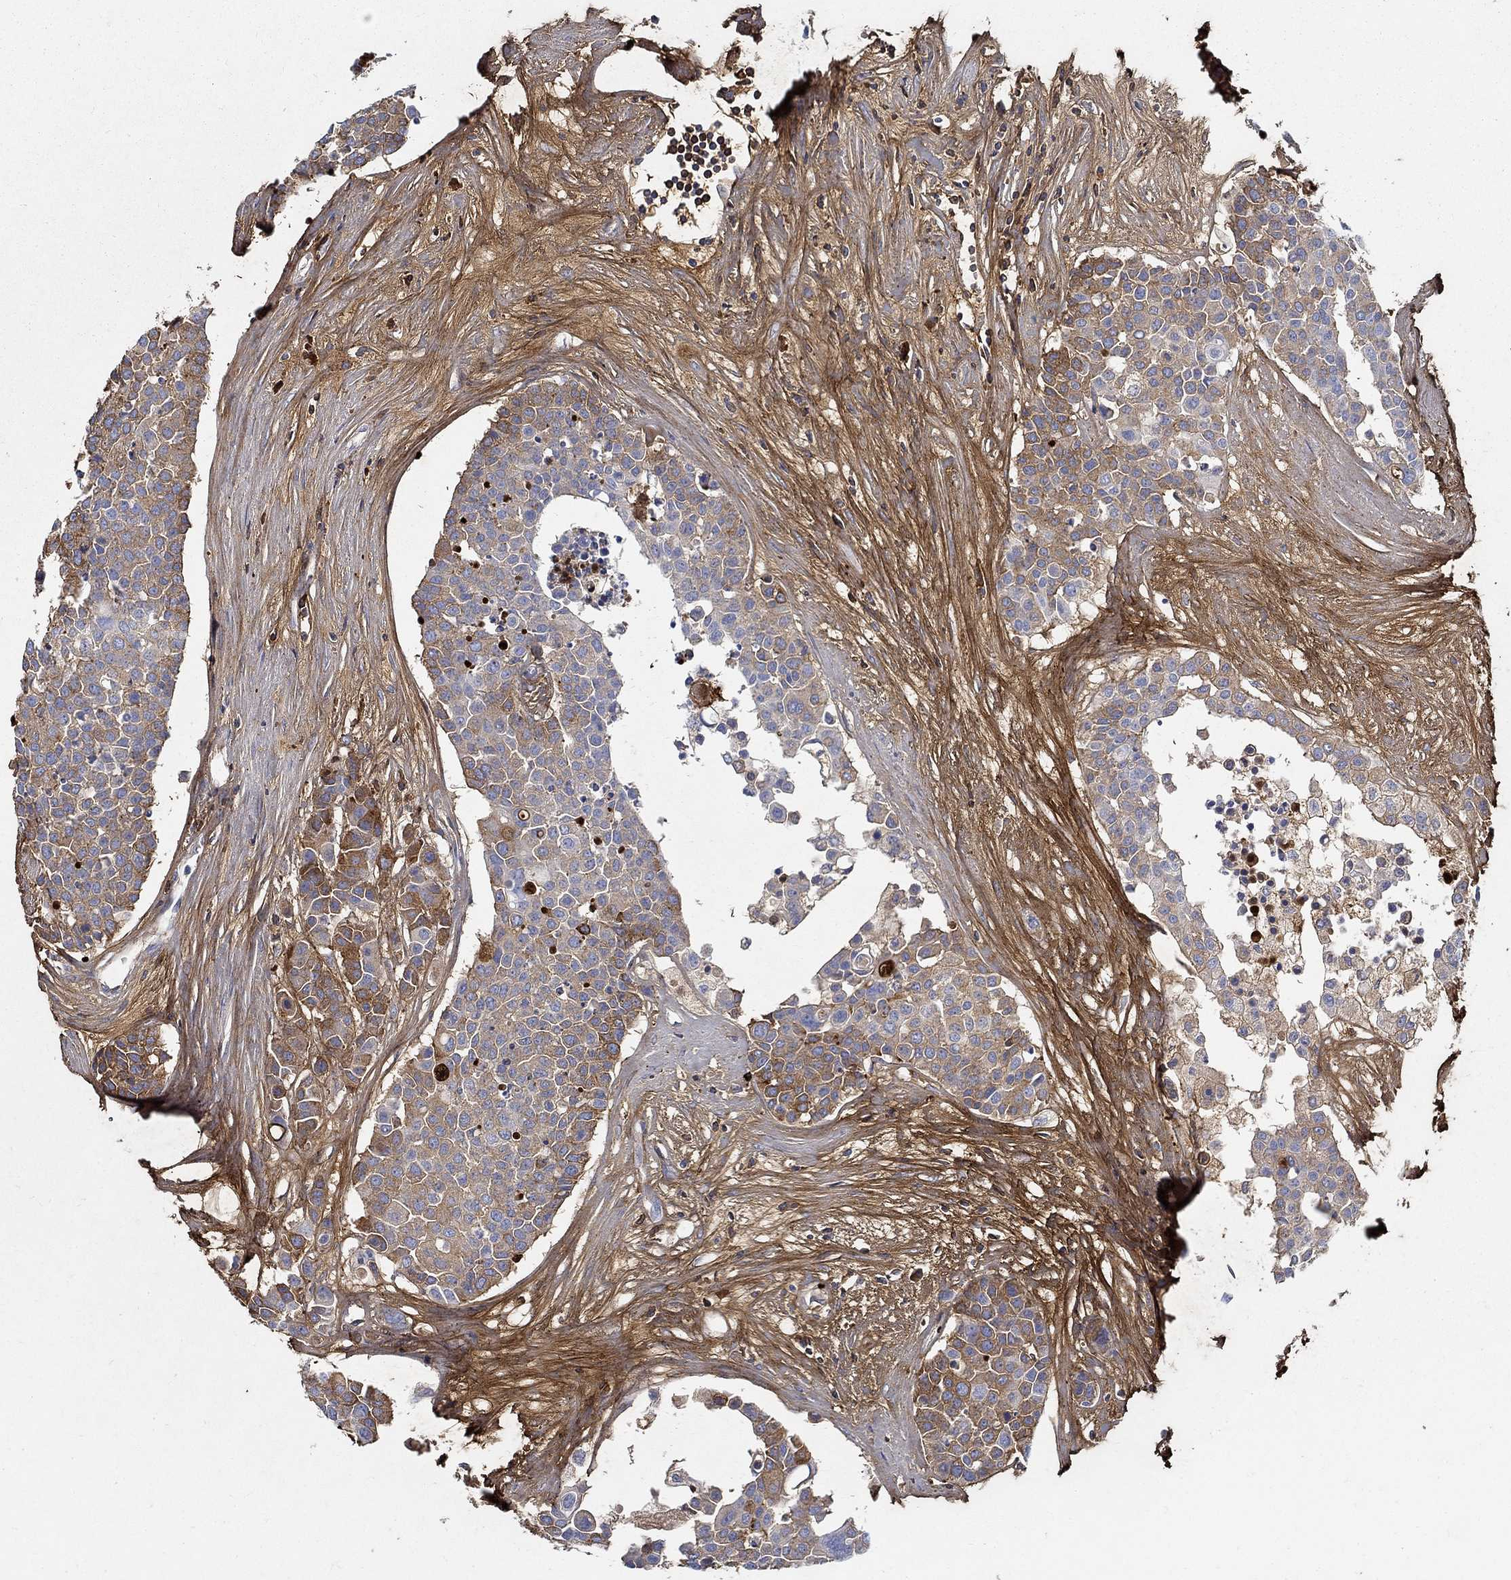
{"staining": {"intensity": "moderate", "quantity": "<25%", "location": "cytoplasmic/membranous"}, "tissue": "carcinoid", "cell_type": "Tumor cells", "image_type": "cancer", "snomed": [{"axis": "morphology", "description": "Carcinoid, malignant, NOS"}, {"axis": "topography", "description": "Colon"}], "caption": "An immunohistochemistry micrograph of neoplastic tissue is shown. Protein staining in brown highlights moderate cytoplasmic/membranous positivity in malignant carcinoid within tumor cells. (DAB = brown stain, brightfield microscopy at high magnification).", "gene": "TGFBI", "patient": {"sex": "male", "age": 81}}